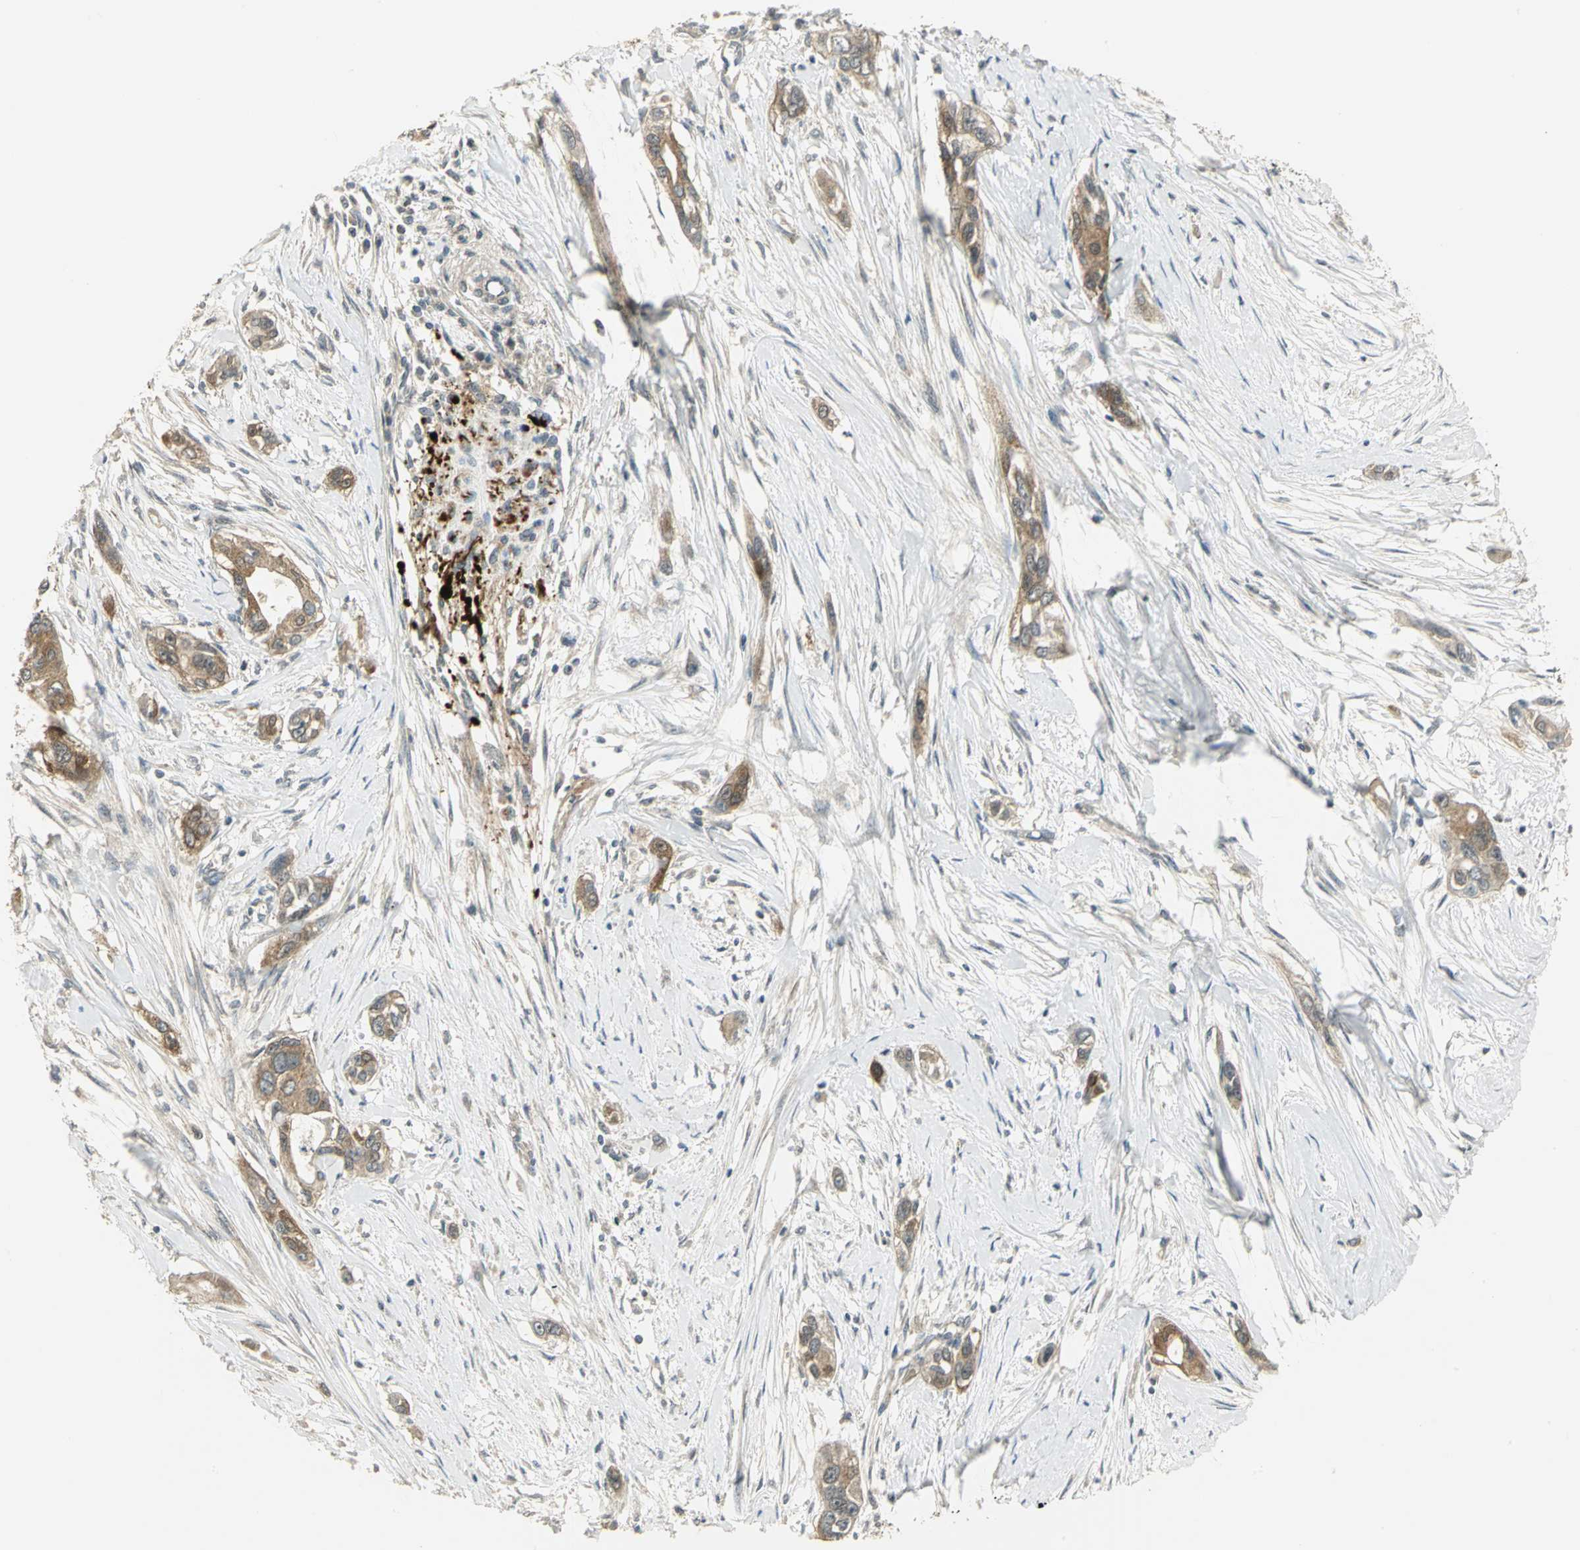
{"staining": {"intensity": "moderate", "quantity": ">75%", "location": "cytoplasmic/membranous"}, "tissue": "pancreatic cancer", "cell_type": "Tumor cells", "image_type": "cancer", "snomed": [{"axis": "morphology", "description": "Adenocarcinoma, NOS"}, {"axis": "topography", "description": "Pancreas"}], "caption": "Immunohistochemistry (IHC) of pancreatic adenocarcinoma demonstrates medium levels of moderate cytoplasmic/membranous staining in approximately >75% of tumor cells.", "gene": "MAPK8IP3", "patient": {"sex": "female", "age": 60}}